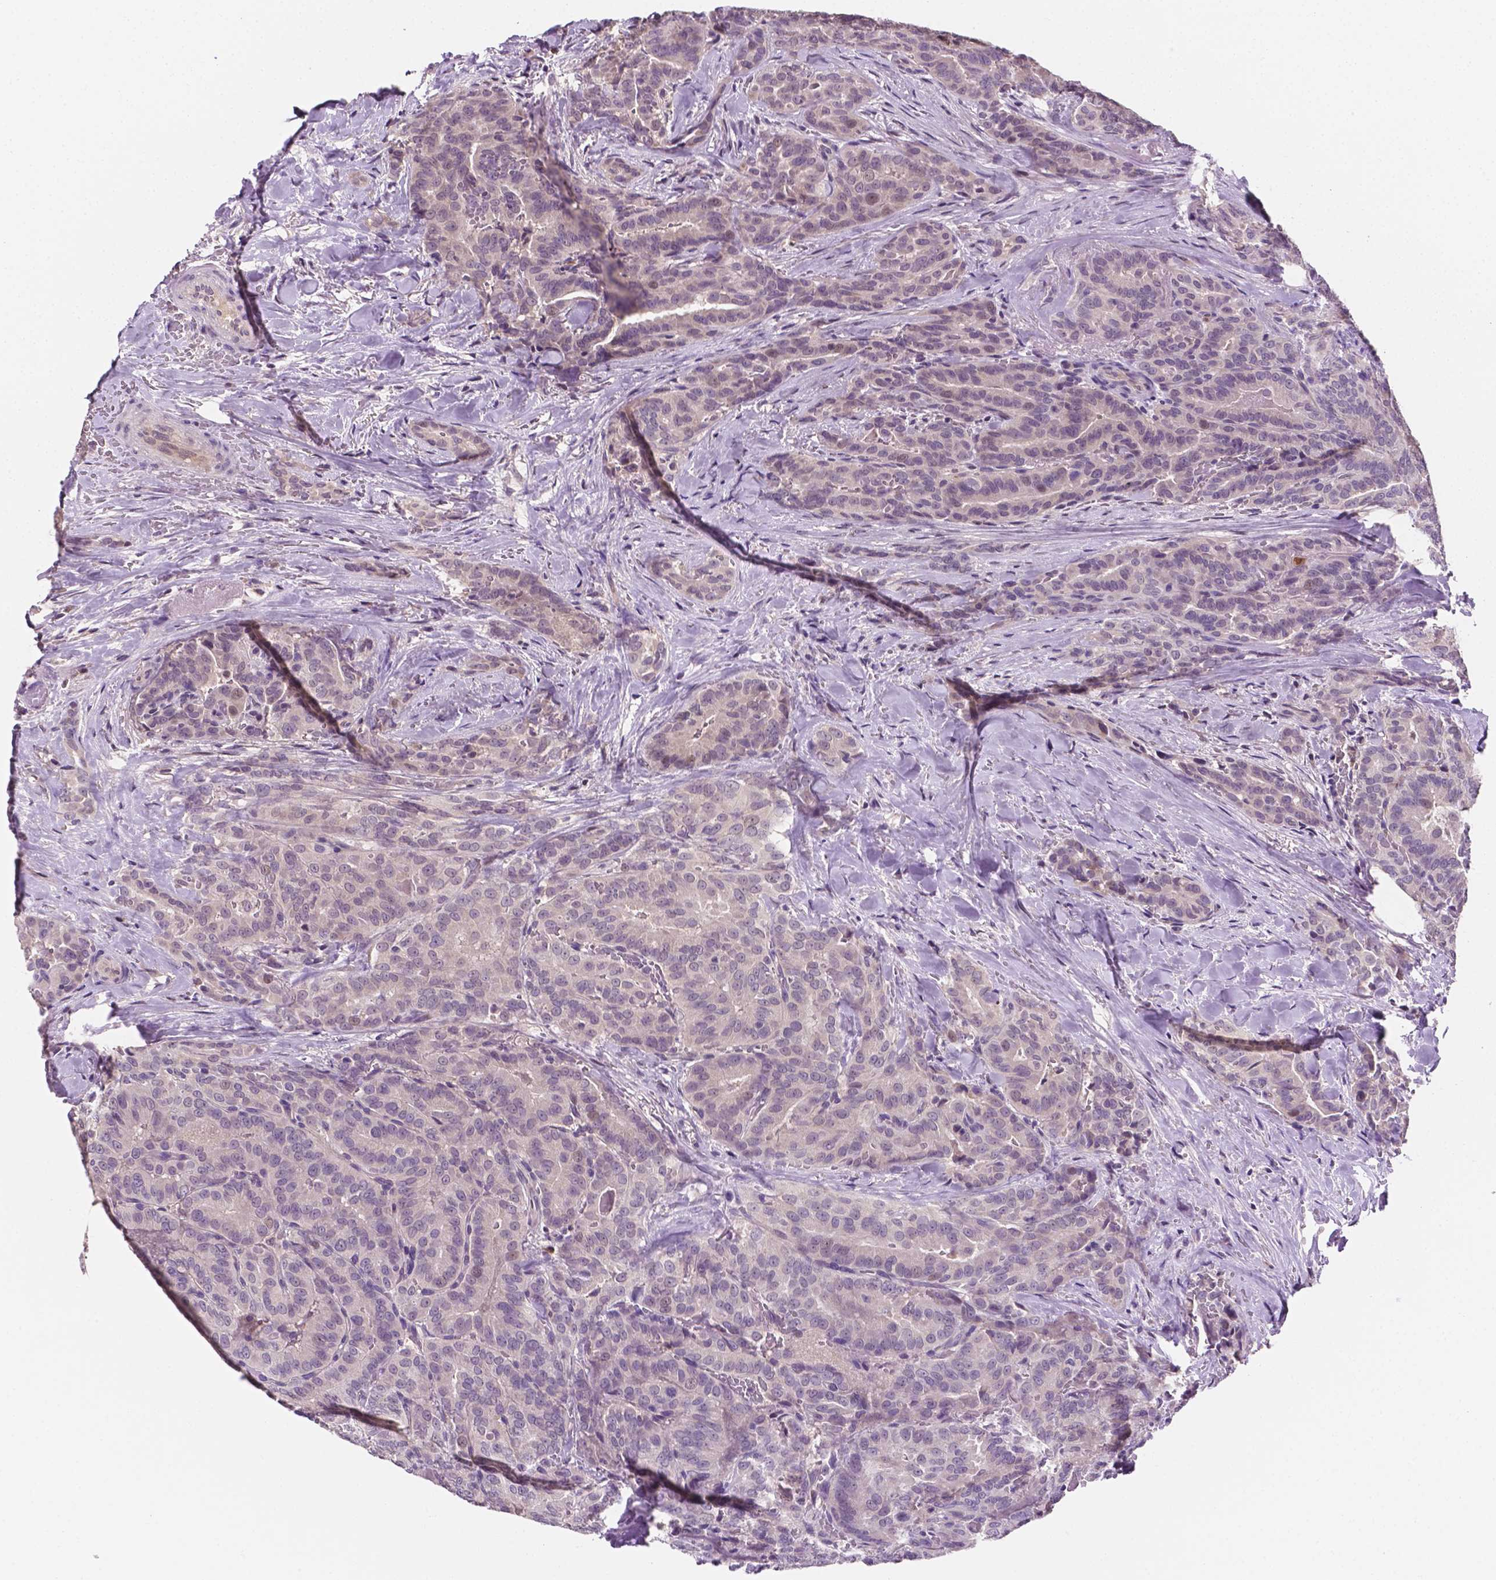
{"staining": {"intensity": "negative", "quantity": "none", "location": "none"}, "tissue": "thyroid cancer", "cell_type": "Tumor cells", "image_type": "cancer", "snomed": [{"axis": "morphology", "description": "Papillary adenocarcinoma, NOS"}, {"axis": "topography", "description": "Thyroid gland"}], "caption": "IHC of thyroid cancer (papillary adenocarcinoma) demonstrates no positivity in tumor cells. (DAB immunohistochemistry (IHC) with hematoxylin counter stain).", "gene": "MROH6", "patient": {"sex": "male", "age": 61}}